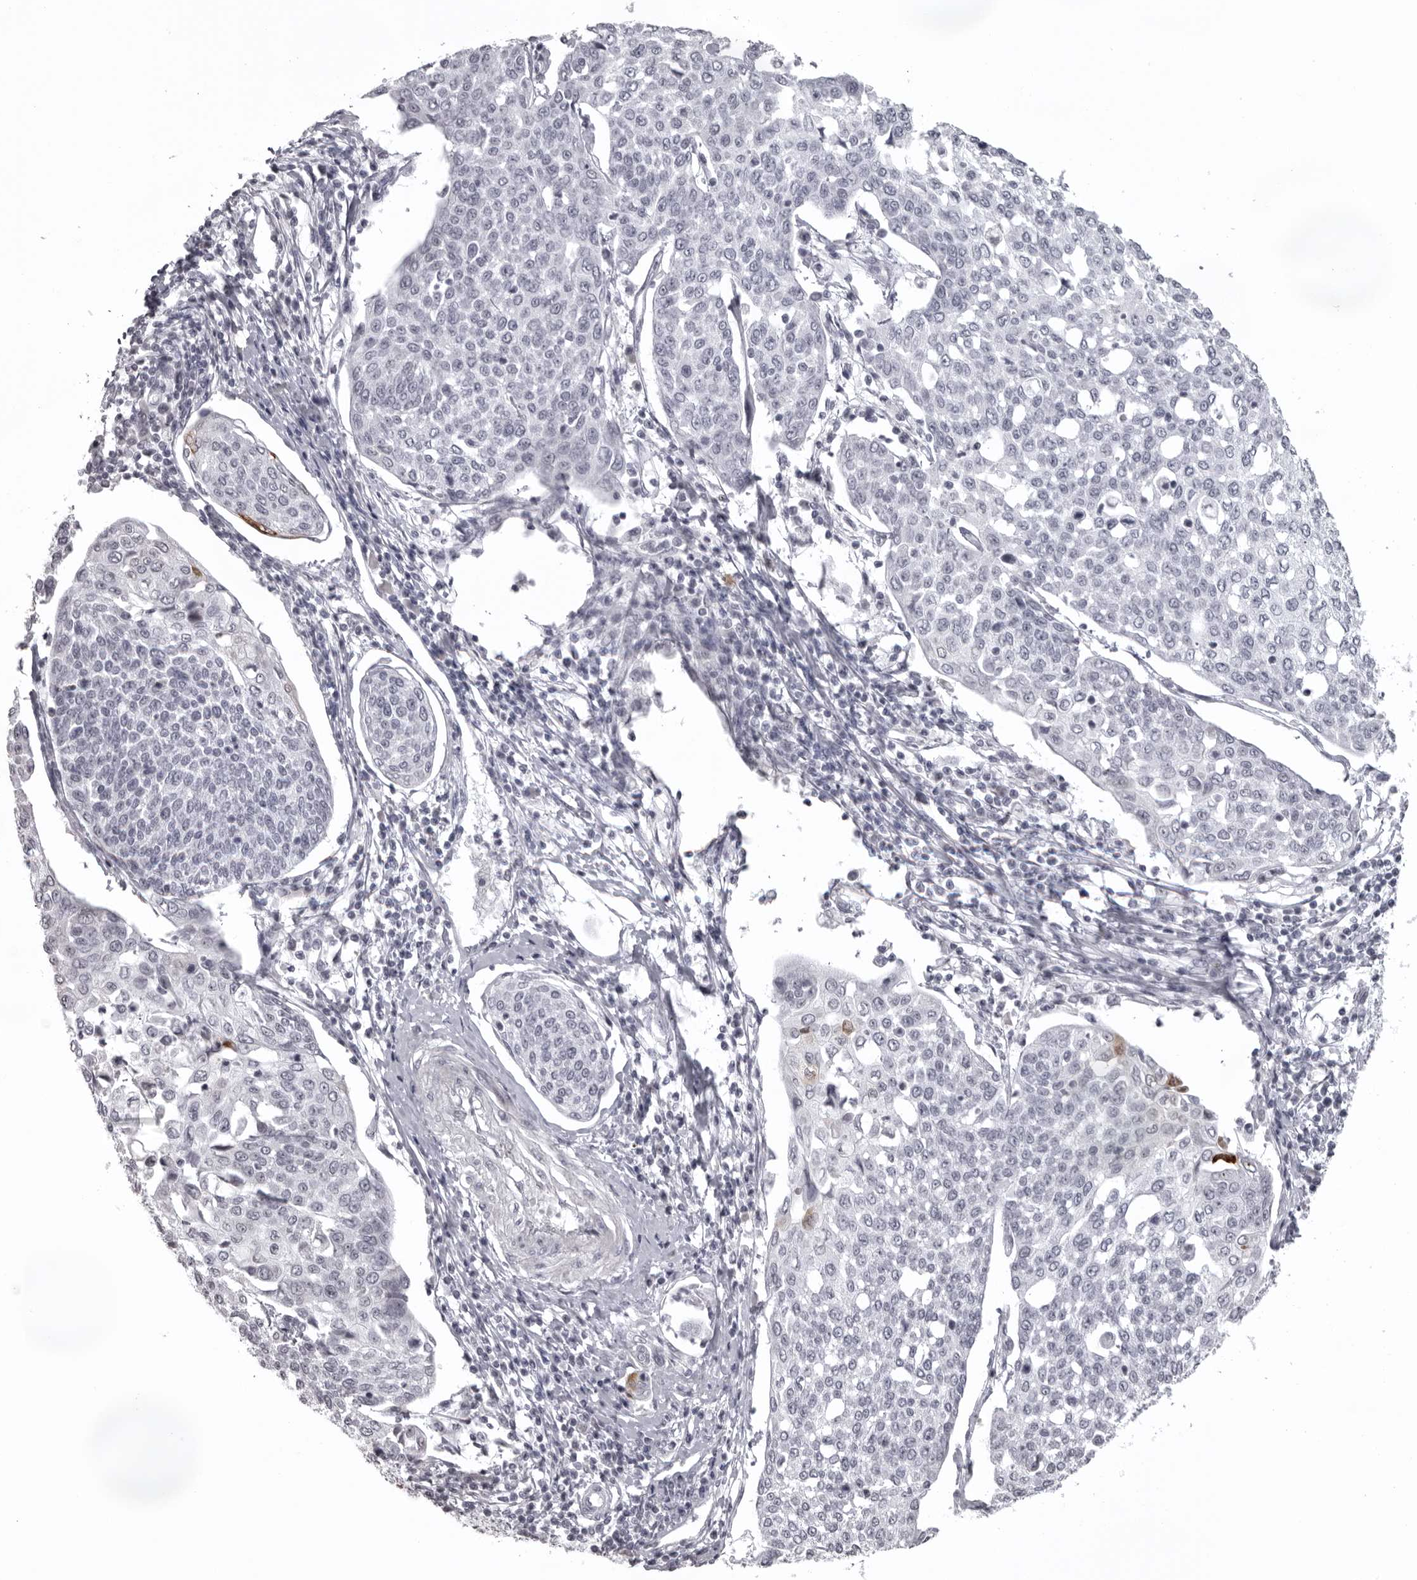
{"staining": {"intensity": "negative", "quantity": "none", "location": "none"}, "tissue": "cervical cancer", "cell_type": "Tumor cells", "image_type": "cancer", "snomed": [{"axis": "morphology", "description": "Squamous cell carcinoma, NOS"}, {"axis": "topography", "description": "Cervix"}], "caption": "Tumor cells are negative for protein expression in human cervical squamous cell carcinoma.", "gene": "HELZ", "patient": {"sex": "female", "age": 34}}